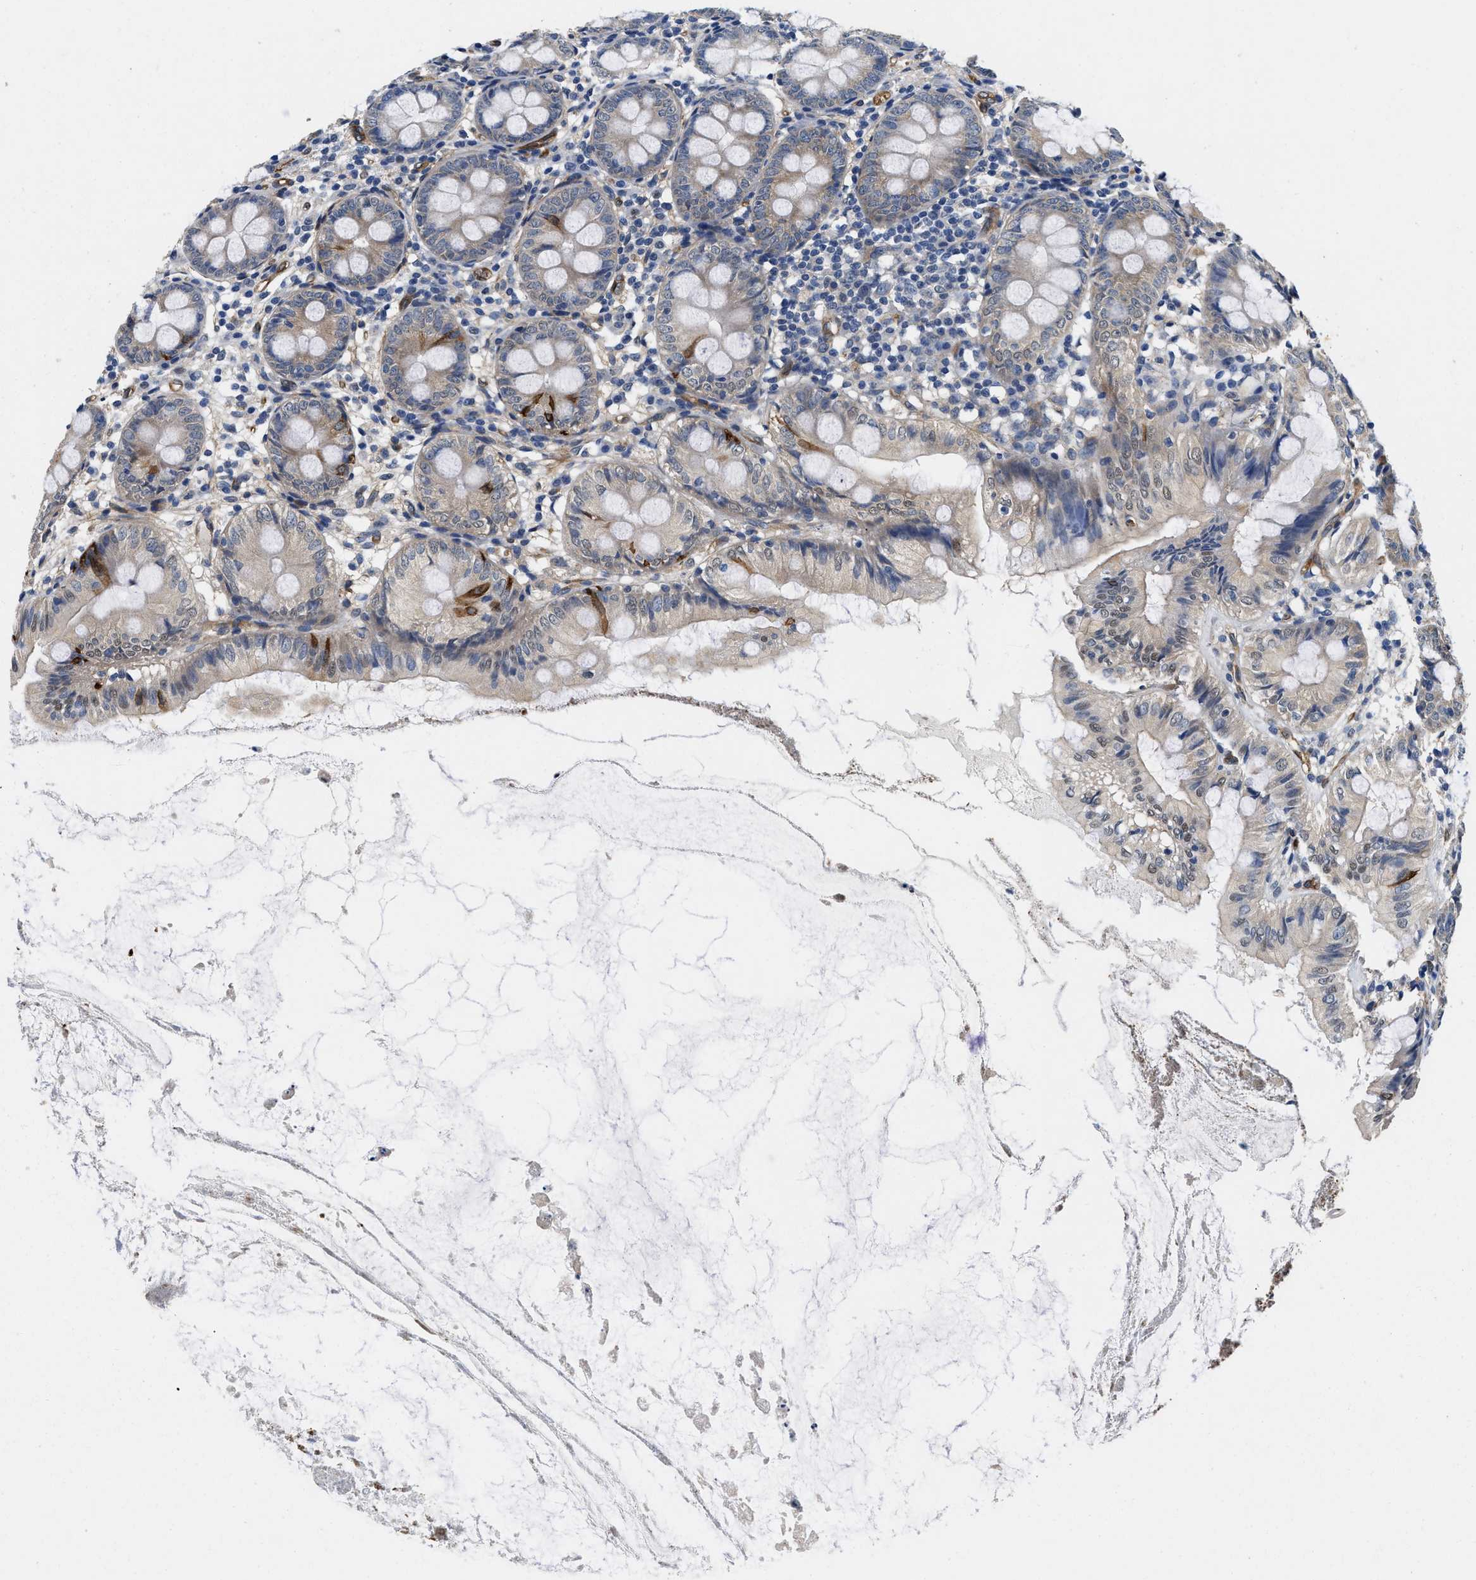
{"staining": {"intensity": "strong", "quantity": "<25%", "location": "cytoplasmic/membranous,nuclear"}, "tissue": "appendix", "cell_type": "Glandular cells", "image_type": "normal", "snomed": [{"axis": "morphology", "description": "Normal tissue, NOS"}, {"axis": "topography", "description": "Appendix"}], "caption": "This micrograph displays immunohistochemistry (IHC) staining of unremarkable appendix, with medium strong cytoplasmic/membranous,nuclear staining in approximately <25% of glandular cells.", "gene": "RAPH1", "patient": {"sex": "female", "age": 77}}